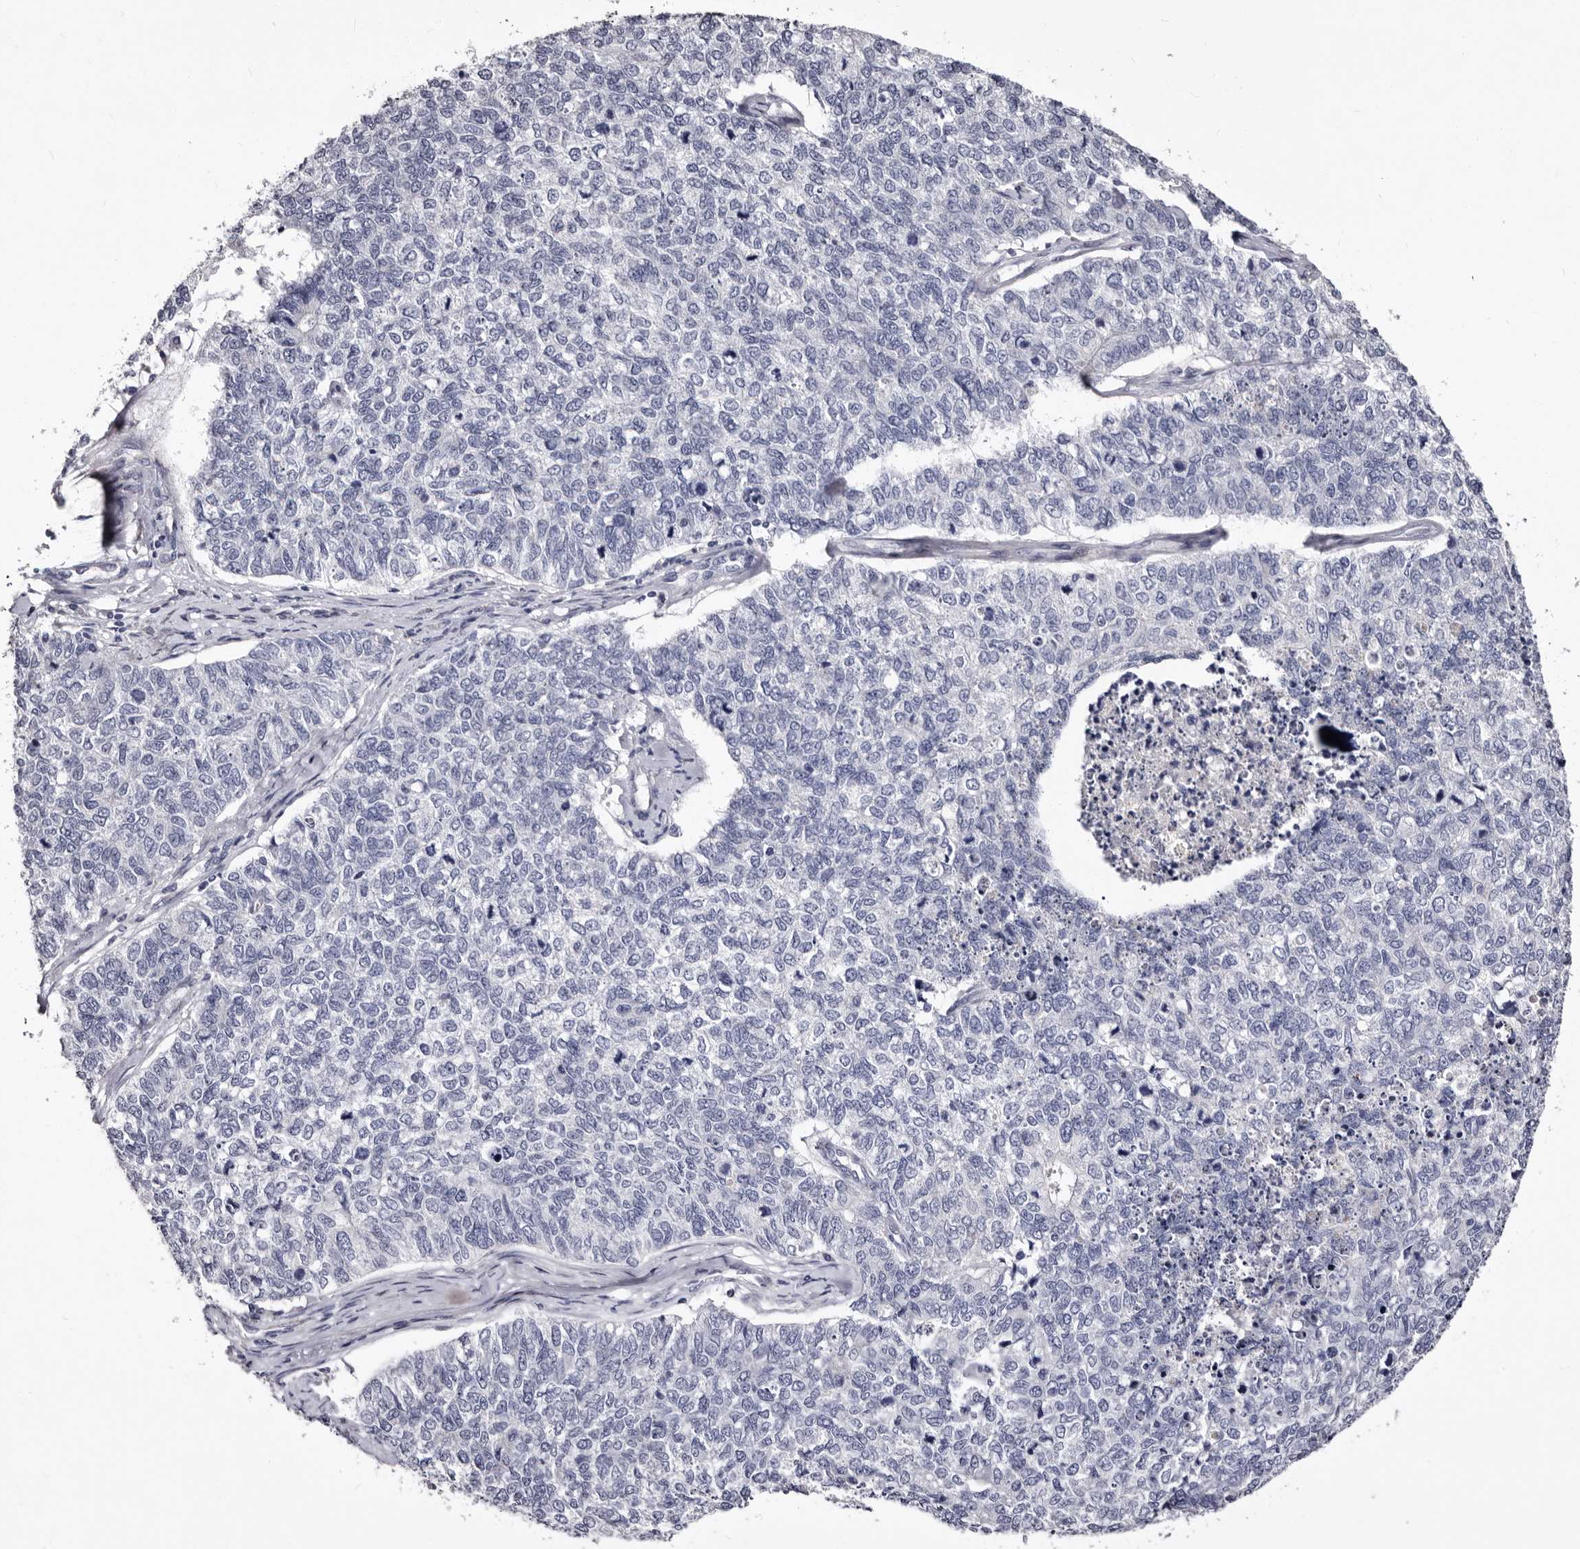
{"staining": {"intensity": "negative", "quantity": "none", "location": "none"}, "tissue": "cervical cancer", "cell_type": "Tumor cells", "image_type": "cancer", "snomed": [{"axis": "morphology", "description": "Squamous cell carcinoma, NOS"}, {"axis": "topography", "description": "Cervix"}], "caption": "This is an immunohistochemistry micrograph of human cervical squamous cell carcinoma. There is no positivity in tumor cells.", "gene": "AUNIP", "patient": {"sex": "female", "age": 63}}